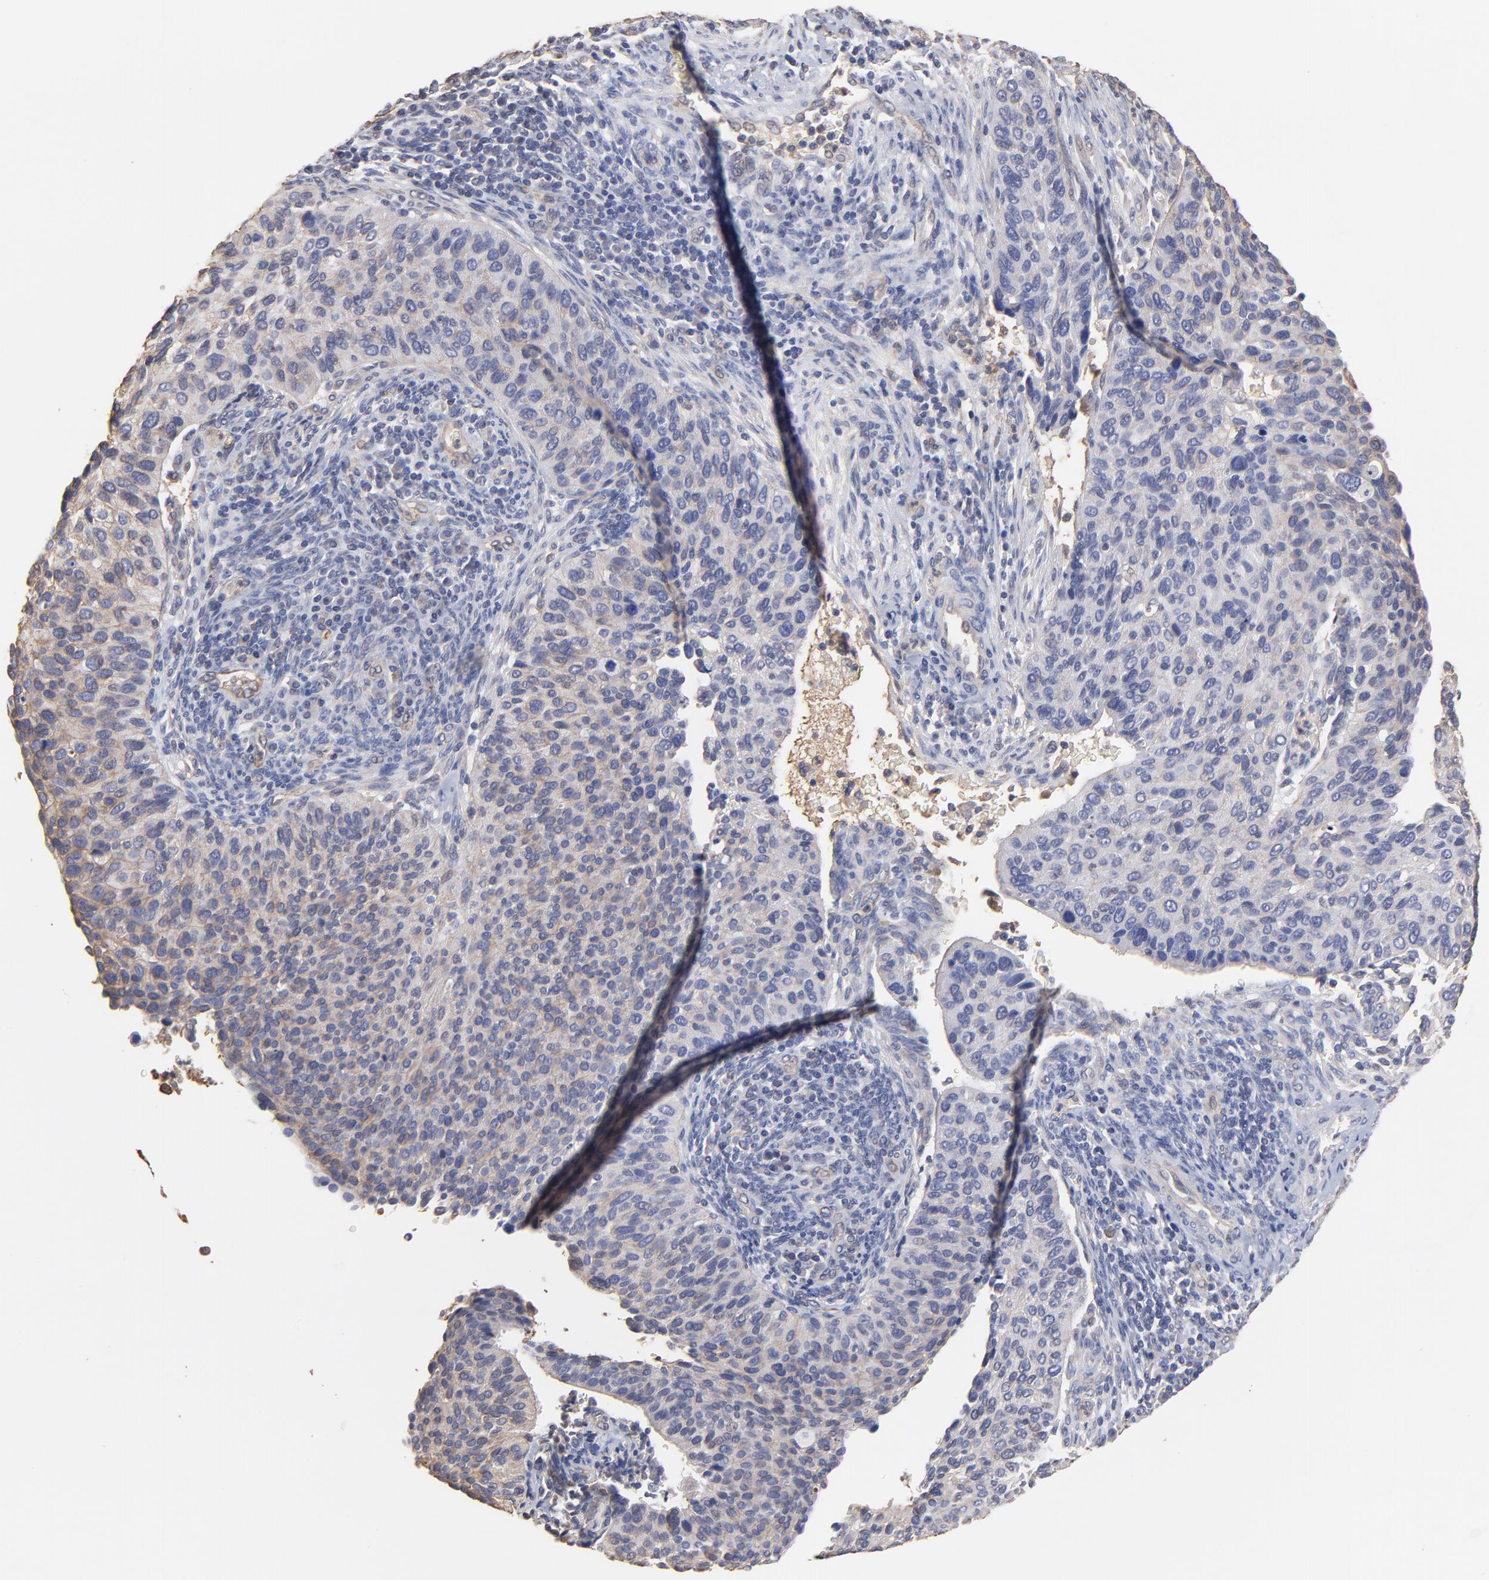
{"staining": {"intensity": "weak", "quantity": "25%-75%", "location": "cytoplasmic/membranous"}, "tissue": "cervical cancer", "cell_type": "Tumor cells", "image_type": "cancer", "snomed": [{"axis": "morphology", "description": "Adenocarcinoma, NOS"}, {"axis": "topography", "description": "Cervix"}], "caption": "Weak cytoplasmic/membranous staining for a protein is identified in approximately 25%-75% of tumor cells of cervical cancer (adenocarcinoma) using immunohistochemistry.", "gene": "LRCH2", "patient": {"sex": "female", "age": 29}}